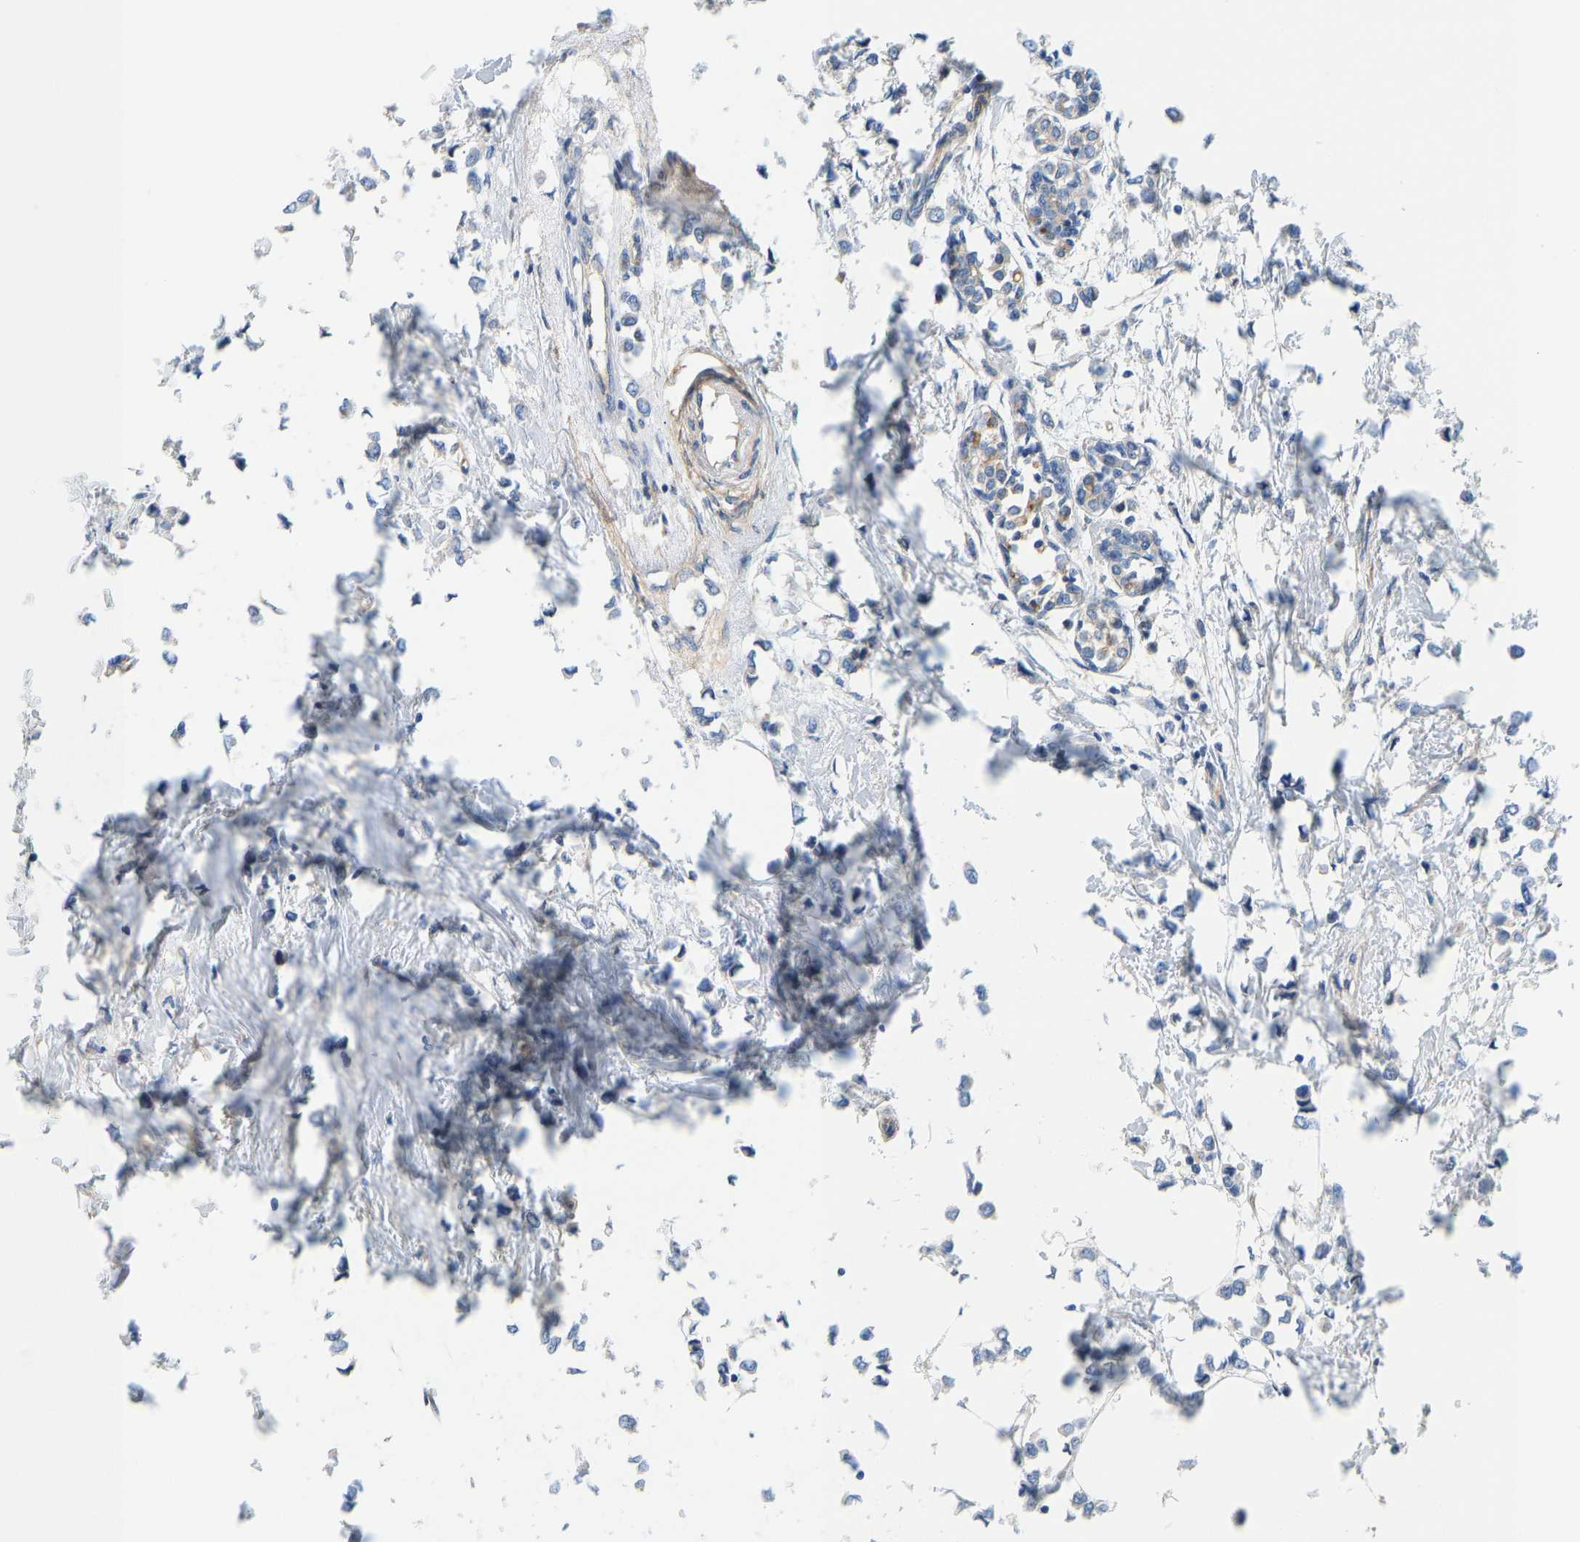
{"staining": {"intensity": "weak", "quantity": "<25%", "location": "cytoplasmic/membranous"}, "tissue": "breast cancer", "cell_type": "Tumor cells", "image_type": "cancer", "snomed": [{"axis": "morphology", "description": "Lobular carcinoma"}, {"axis": "topography", "description": "Breast"}], "caption": "Immunohistochemistry (IHC) micrograph of human breast cancer stained for a protein (brown), which demonstrates no positivity in tumor cells.", "gene": "CHAD", "patient": {"sex": "female", "age": 51}}